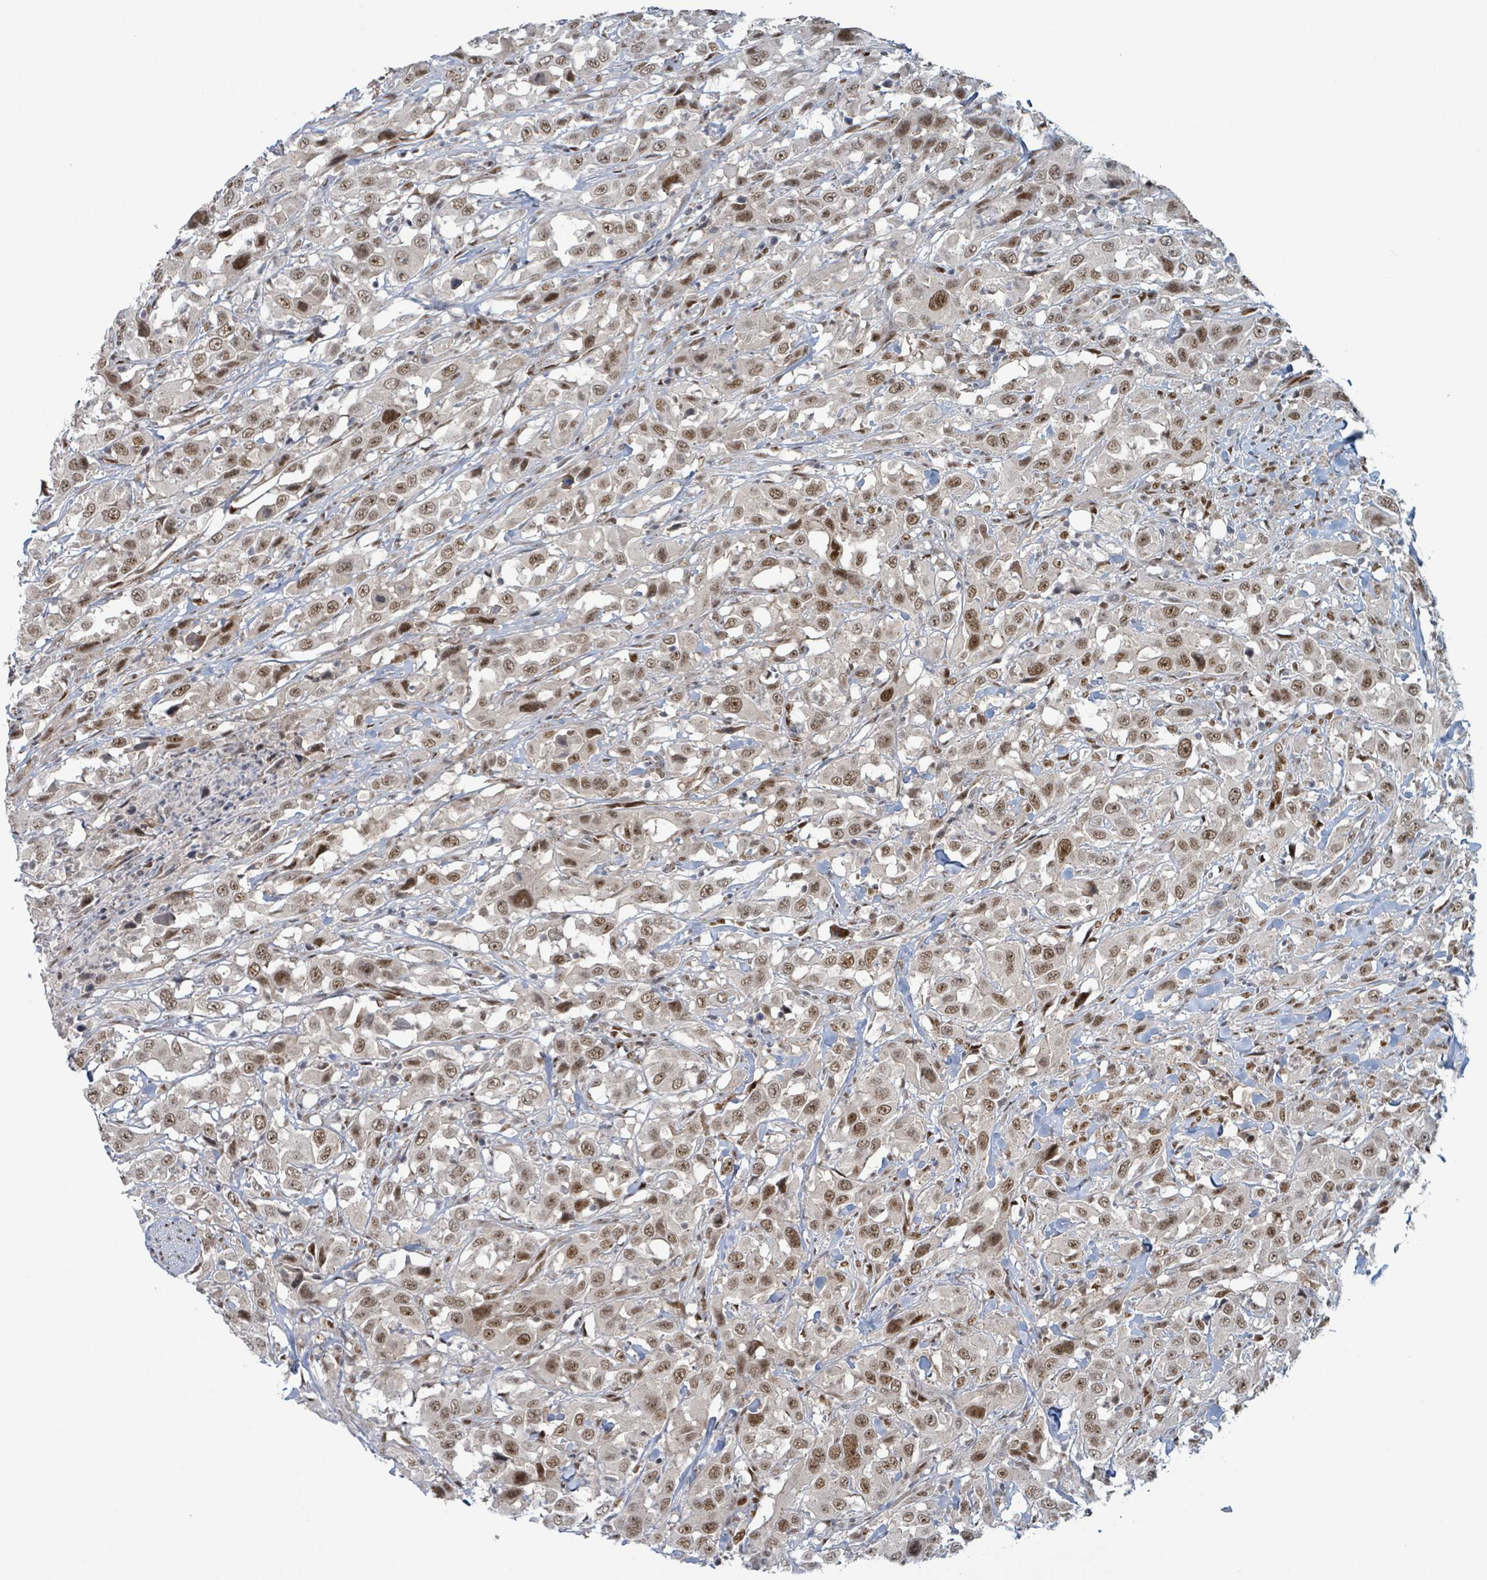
{"staining": {"intensity": "moderate", "quantity": ">75%", "location": "nuclear"}, "tissue": "urothelial cancer", "cell_type": "Tumor cells", "image_type": "cancer", "snomed": [{"axis": "morphology", "description": "Urothelial carcinoma, High grade"}, {"axis": "topography", "description": "Urinary bladder"}], "caption": "Protein staining by immunohistochemistry demonstrates moderate nuclear expression in approximately >75% of tumor cells in urothelial cancer.", "gene": "KLF3", "patient": {"sex": "male", "age": 61}}